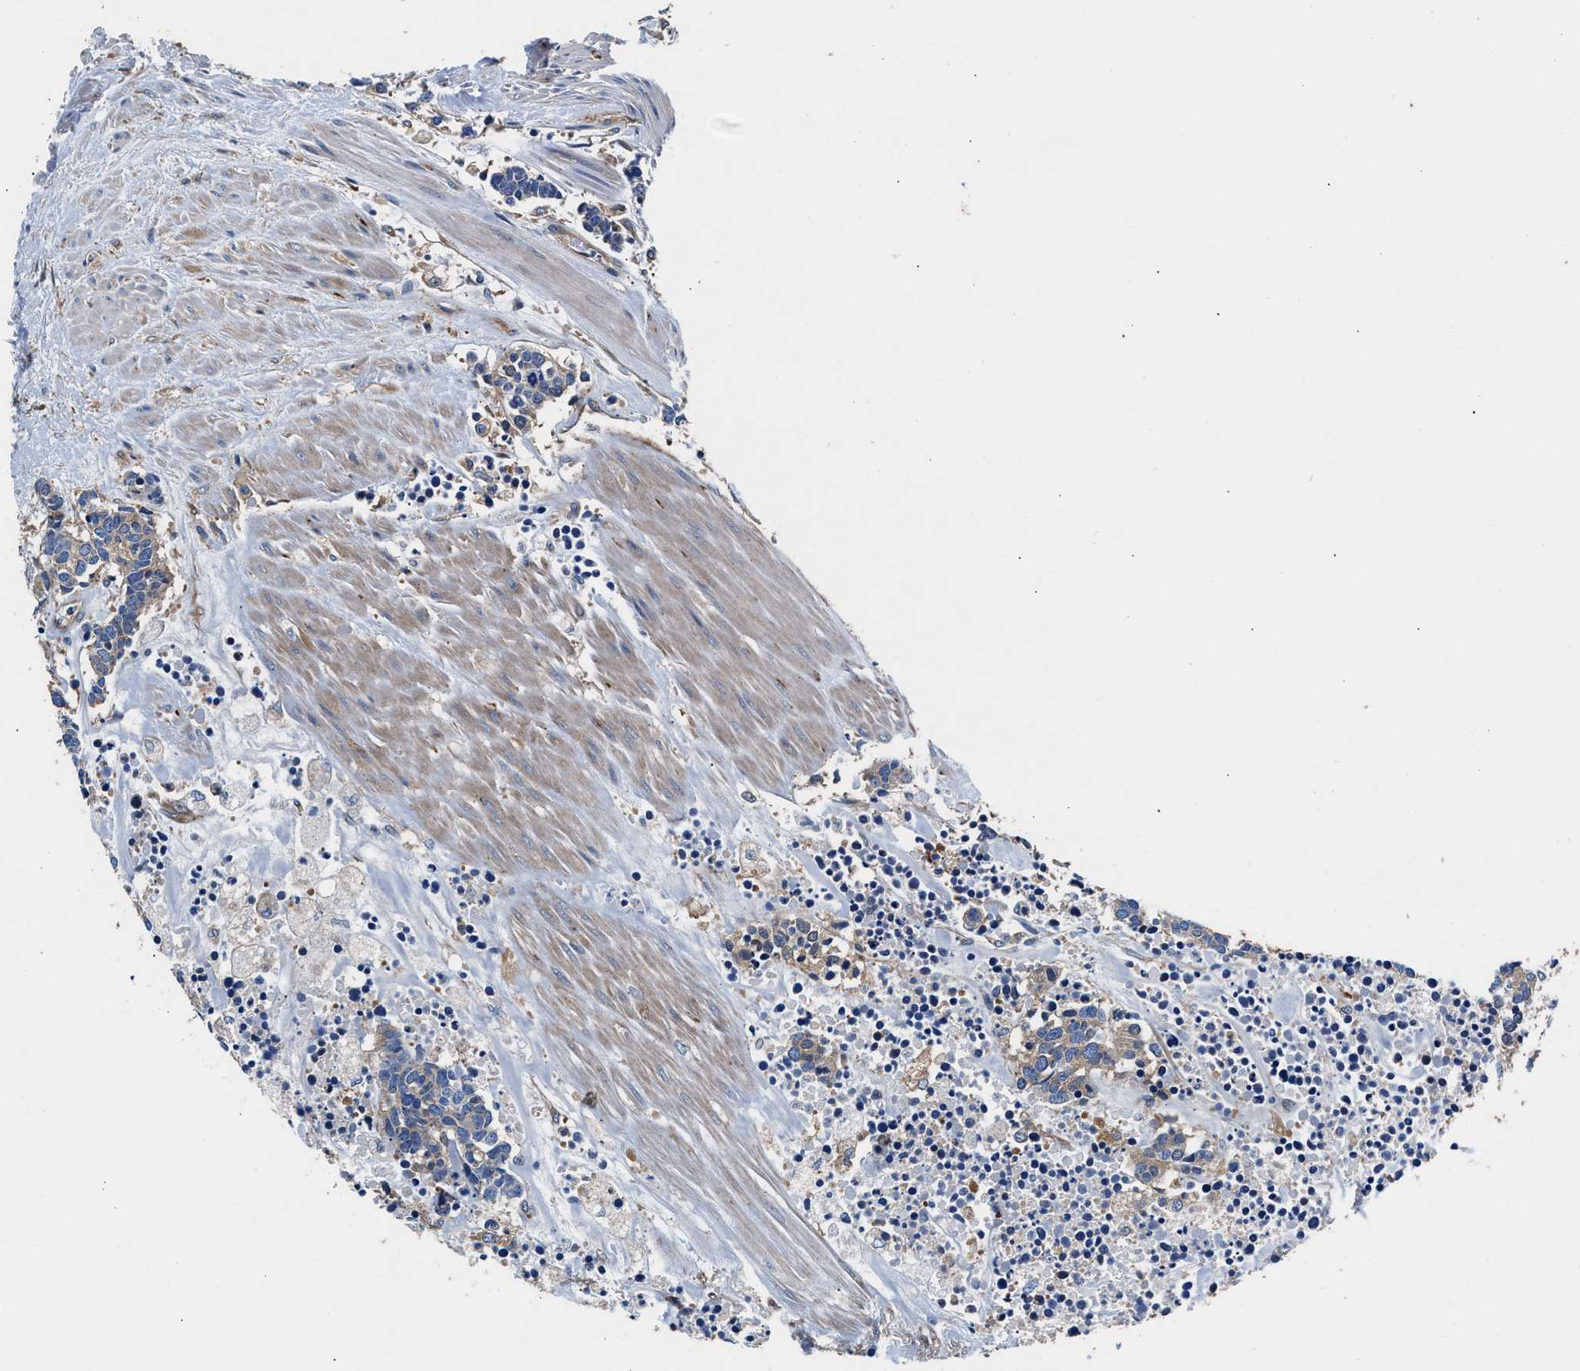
{"staining": {"intensity": "weak", "quantity": "<25%", "location": "cytoplasmic/membranous"}, "tissue": "carcinoid", "cell_type": "Tumor cells", "image_type": "cancer", "snomed": [{"axis": "morphology", "description": "Carcinoma, NOS"}, {"axis": "morphology", "description": "Carcinoid, malignant, NOS"}, {"axis": "topography", "description": "Urinary bladder"}], "caption": "DAB (3,3'-diaminobenzidine) immunohistochemical staining of malignant carcinoid demonstrates no significant staining in tumor cells.", "gene": "SH3GL1", "patient": {"sex": "male", "age": 57}}